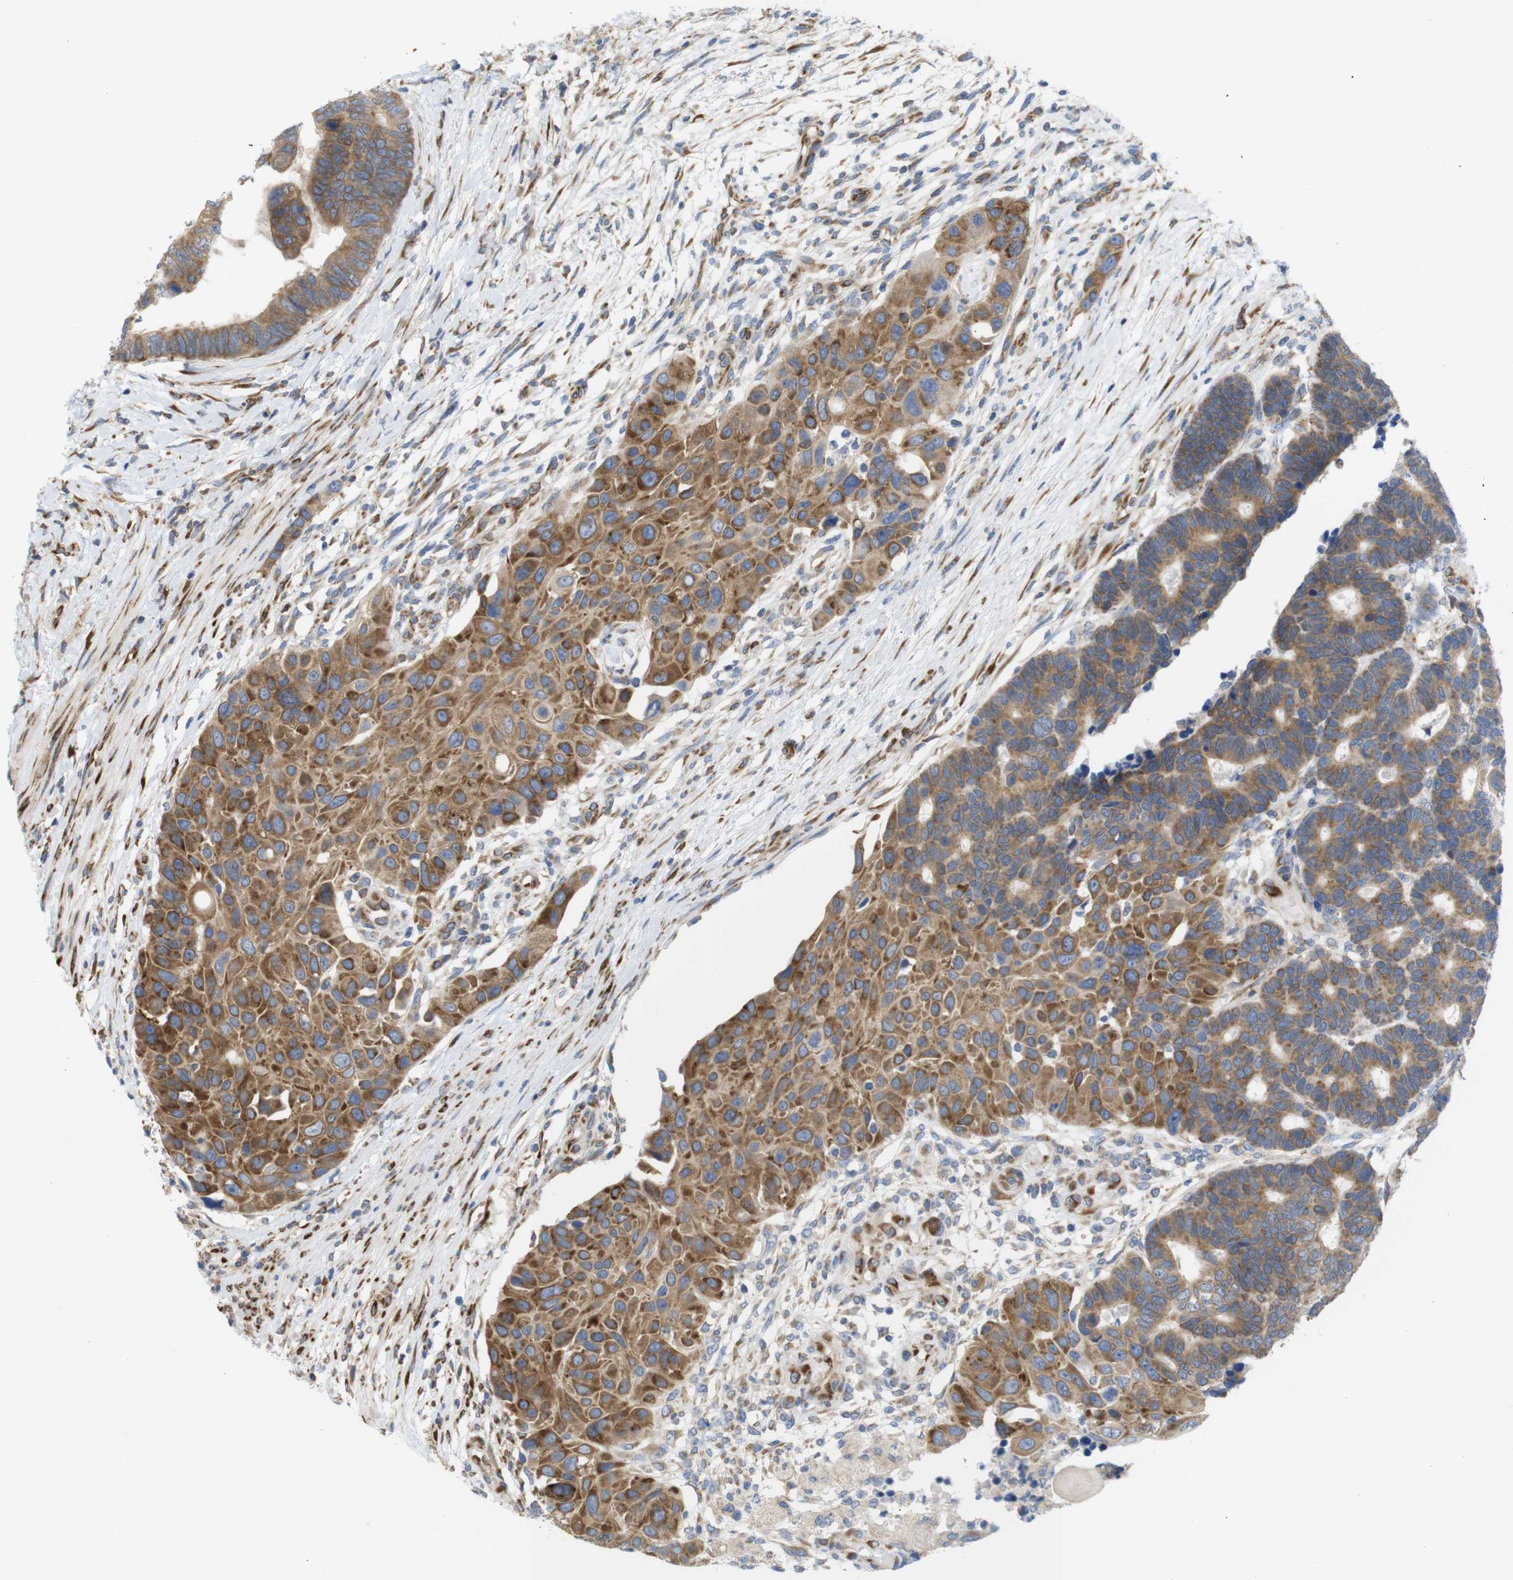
{"staining": {"intensity": "moderate", "quantity": ">75%", "location": "cytoplasmic/membranous"}, "tissue": "colorectal cancer", "cell_type": "Tumor cells", "image_type": "cancer", "snomed": [{"axis": "morphology", "description": "Adenocarcinoma, NOS"}, {"axis": "topography", "description": "Rectum"}], "caption": "This is a micrograph of immunohistochemistry (IHC) staining of adenocarcinoma (colorectal), which shows moderate positivity in the cytoplasmic/membranous of tumor cells.", "gene": "PCNX2", "patient": {"sex": "male", "age": 51}}